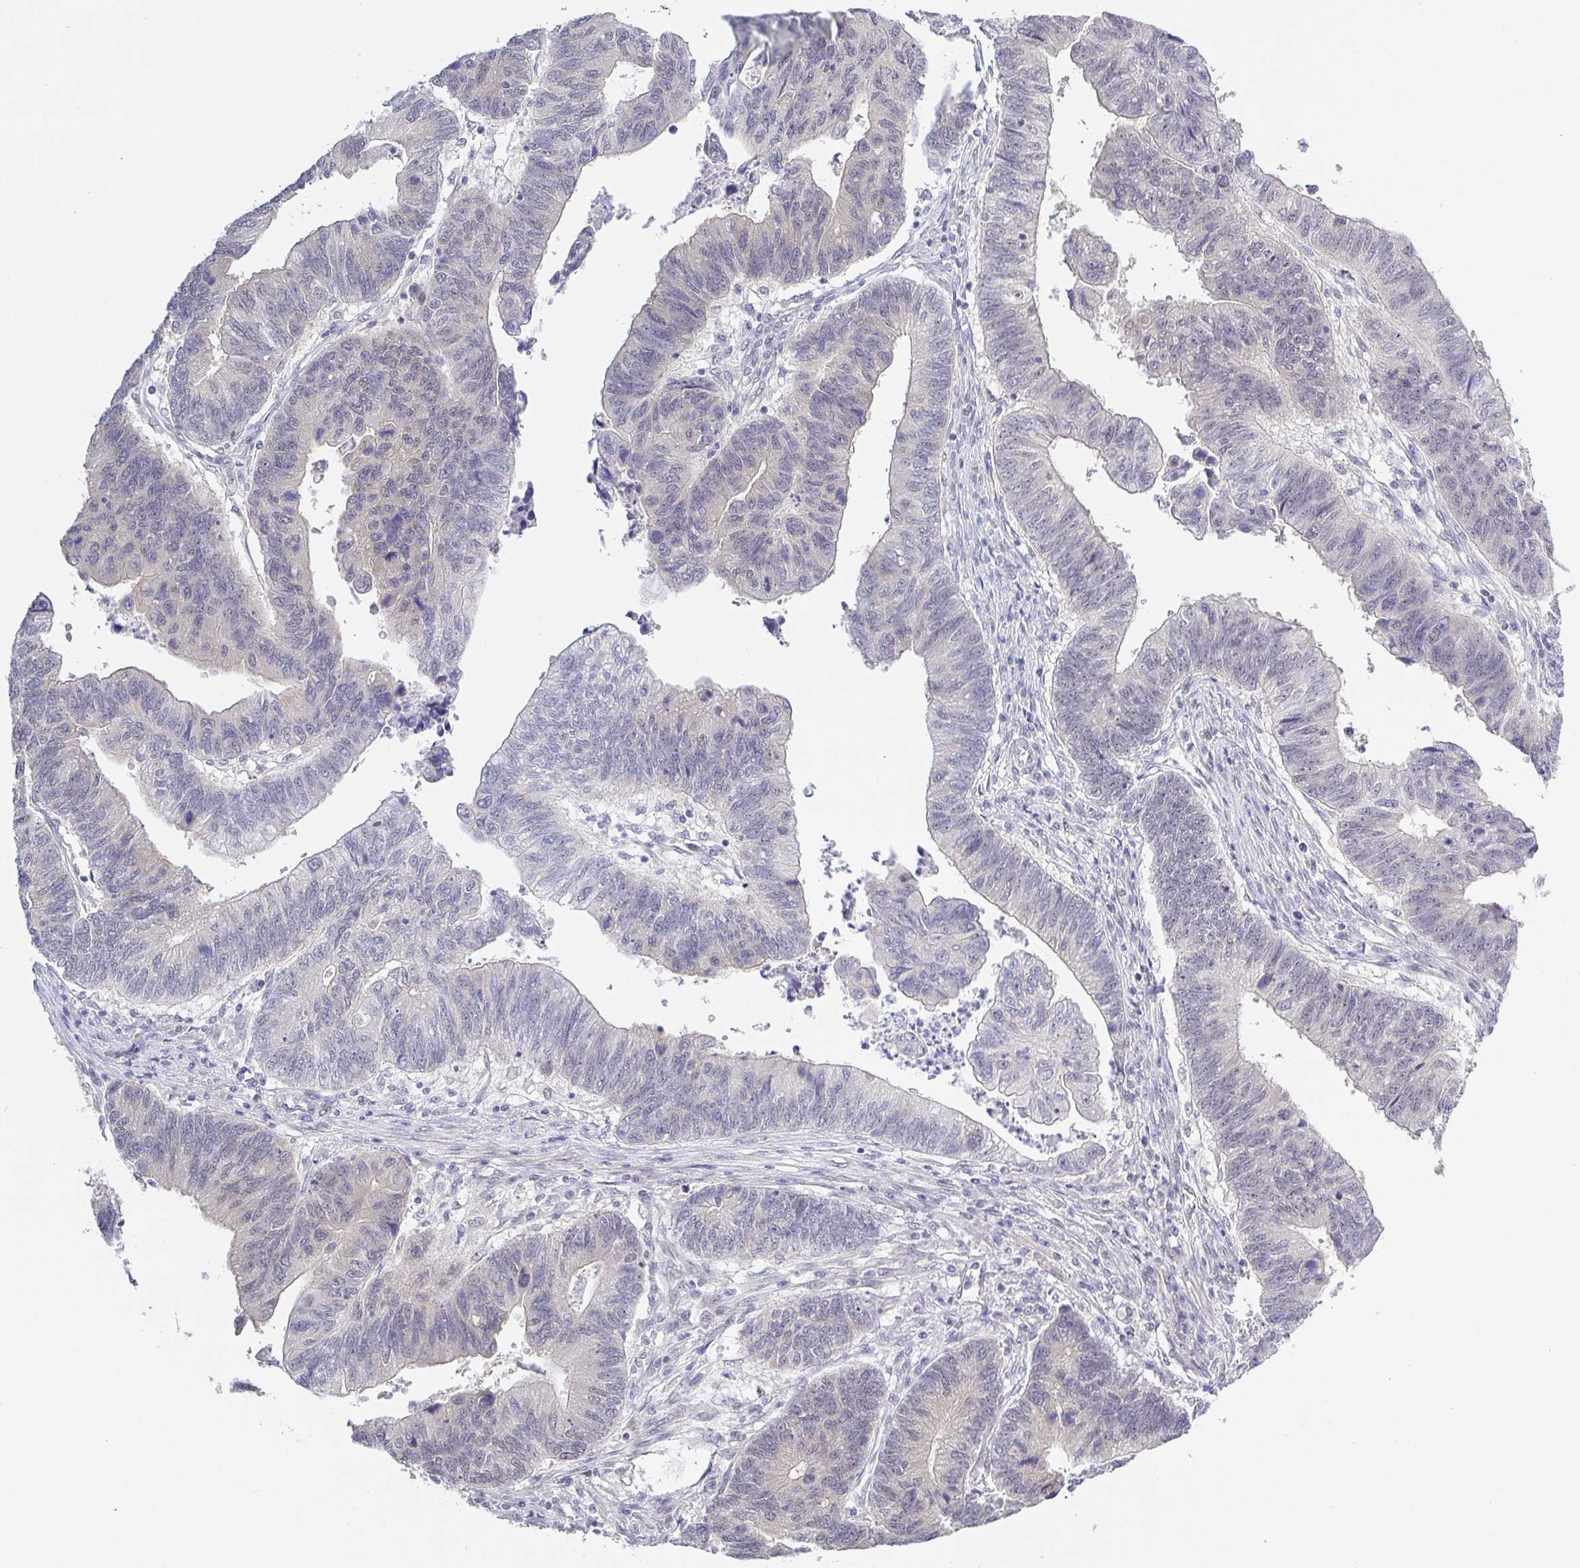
{"staining": {"intensity": "negative", "quantity": "none", "location": "none"}, "tissue": "stomach cancer", "cell_type": "Tumor cells", "image_type": "cancer", "snomed": [{"axis": "morphology", "description": "Adenocarcinoma, NOS"}, {"axis": "topography", "description": "Stomach"}], "caption": "Tumor cells are negative for brown protein staining in adenocarcinoma (stomach).", "gene": "HYPK", "patient": {"sex": "male", "age": 59}}